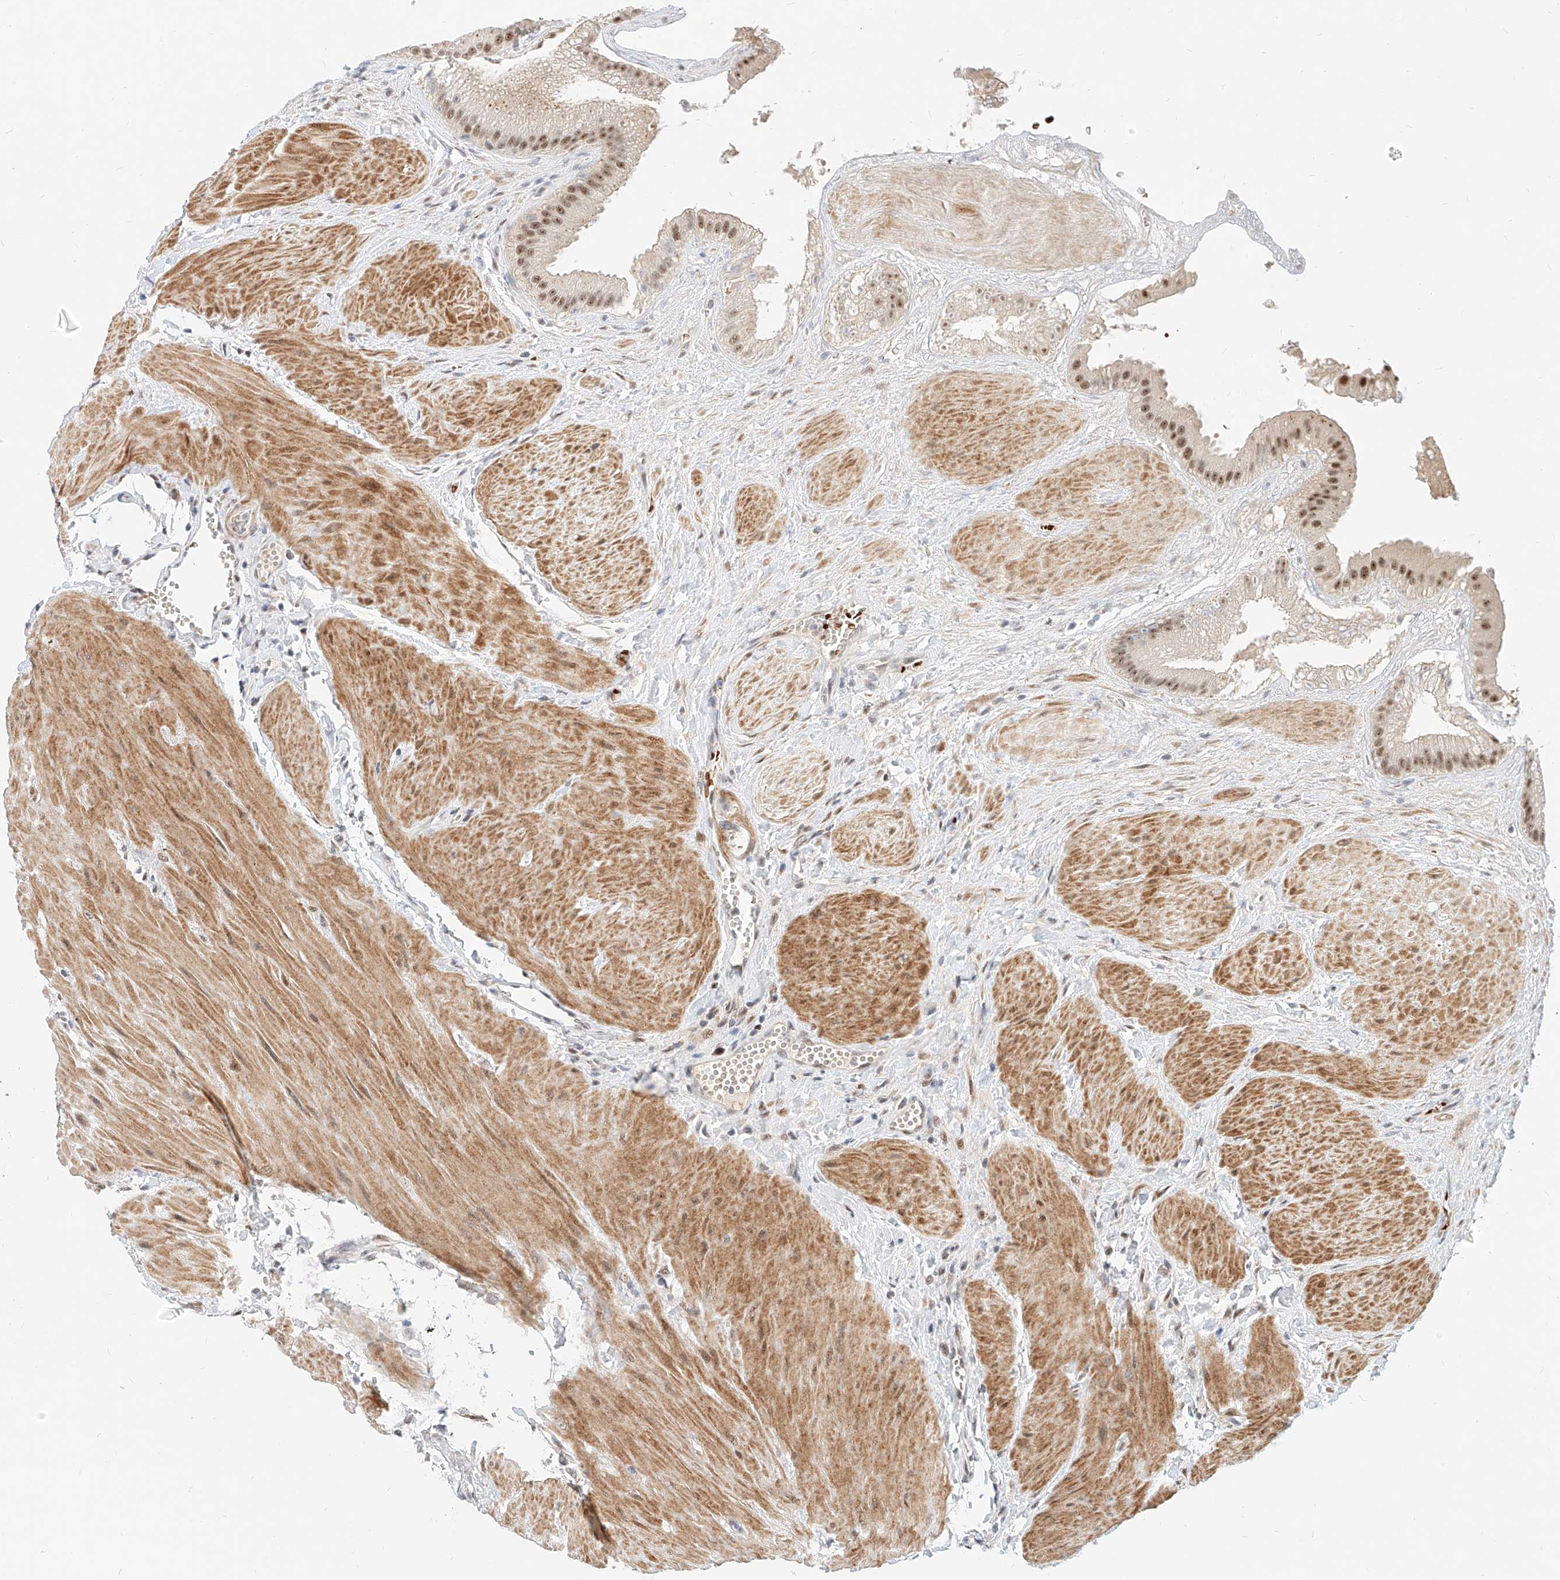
{"staining": {"intensity": "moderate", "quantity": ">75%", "location": "nuclear"}, "tissue": "gallbladder", "cell_type": "Glandular cells", "image_type": "normal", "snomed": [{"axis": "morphology", "description": "Normal tissue, NOS"}, {"axis": "topography", "description": "Gallbladder"}], "caption": "Glandular cells display medium levels of moderate nuclear positivity in approximately >75% of cells in unremarkable gallbladder.", "gene": "CBX8", "patient": {"sex": "male", "age": 55}}